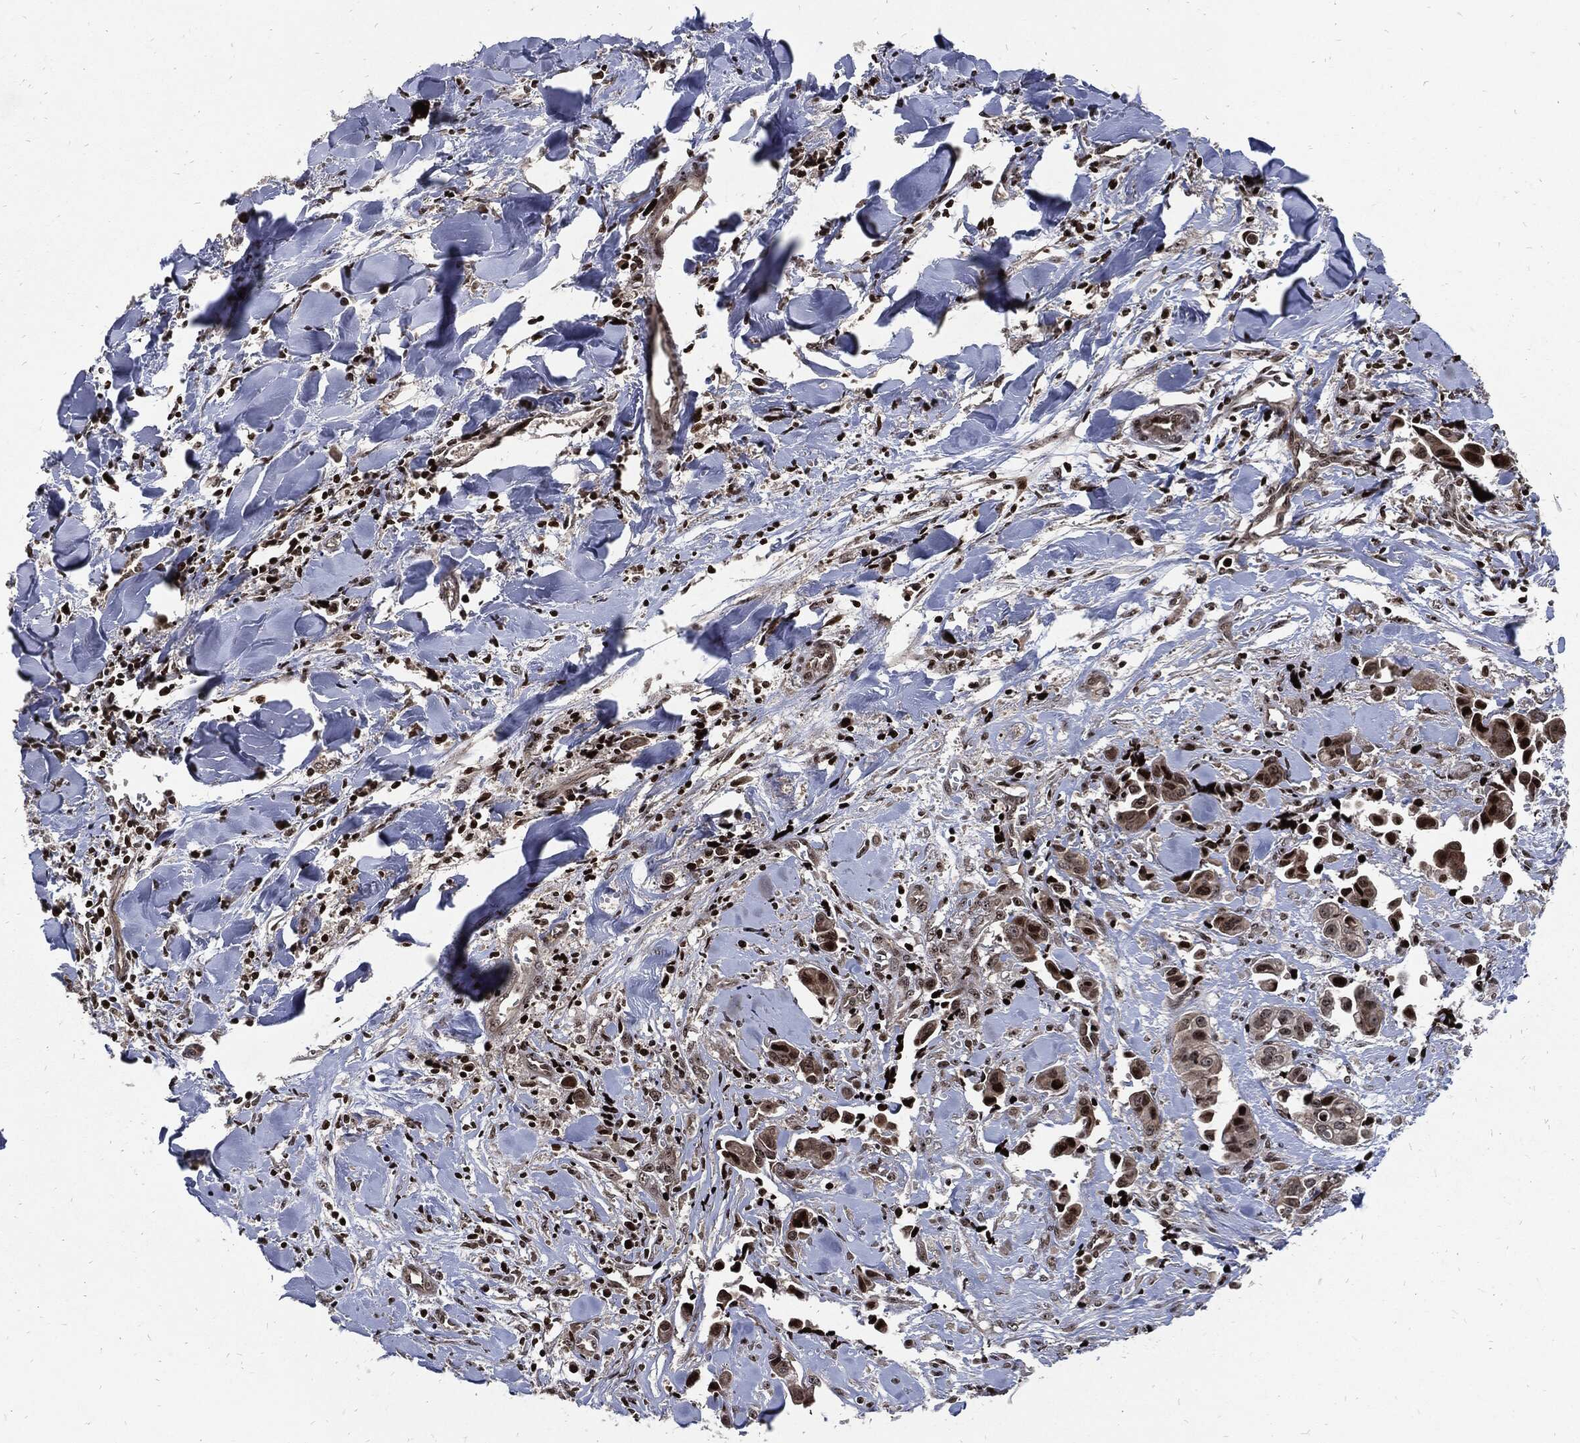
{"staining": {"intensity": "strong", "quantity": "25%-75%", "location": "nuclear"}, "tissue": "head and neck cancer", "cell_type": "Tumor cells", "image_type": "cancer", "snomed": [{"axis": "morphology", "description": "Adenocarcinoma, NOS"}, {"axis": "topography", "description": "Head-Neck"}], "caption": "The histopathology image shows a brown stain indicating the presence of a protein in the nuclear of tumor cells in head and neck cancer (adenocarcinoma).", "gene": "ZNF775", "patient": {"sex": "male", "age": 76}}